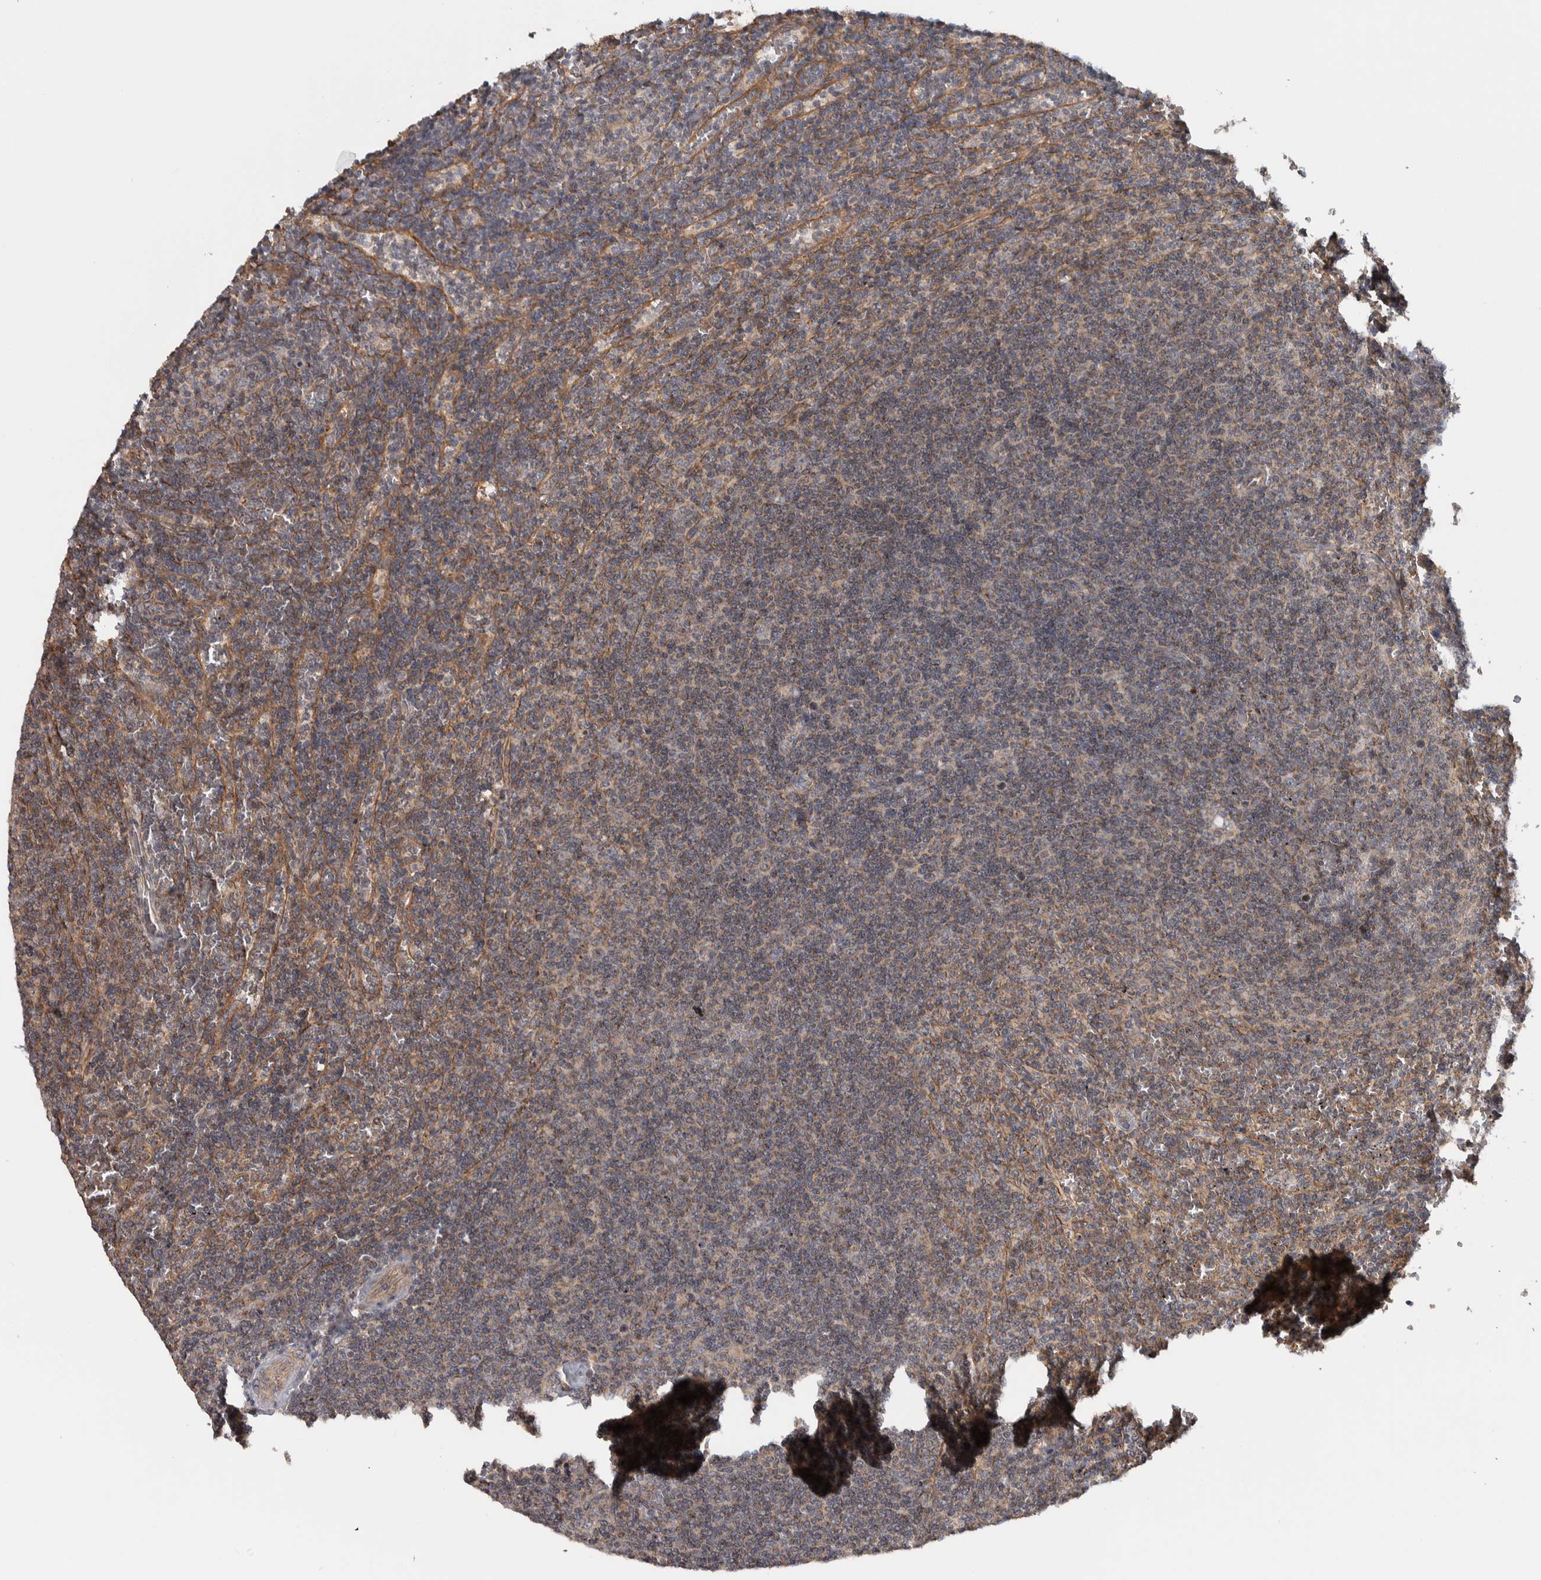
{"staining": {"intensity": "weak", "quantity": "25%-75%", "location": "cytoplasmic/membranous"}, "tissue": "lymphoma", "cell_type": "Tumor cells", "image_type": "cancer", "snomed": [{"axis": "morphology", "description": "Malignant lymphoma, non-Hodgkin's type, Low grade"}, {"axis": "topography", "description": "Spleen"}], "caption": "An immunohistochemistry (IHC) photomicrograph of neoplastic tissue is shown. Protein staining in brown highlights weak cytoplasmic/membranous positivity in malignant lymphoma, non-Hodgkin's type (low-grade) within tumor cells. The protein is shown in brown color, while the nuclei are stained blue.", "gene": "CHMP4C", "patient": {"sex": "female", "age": 50}}